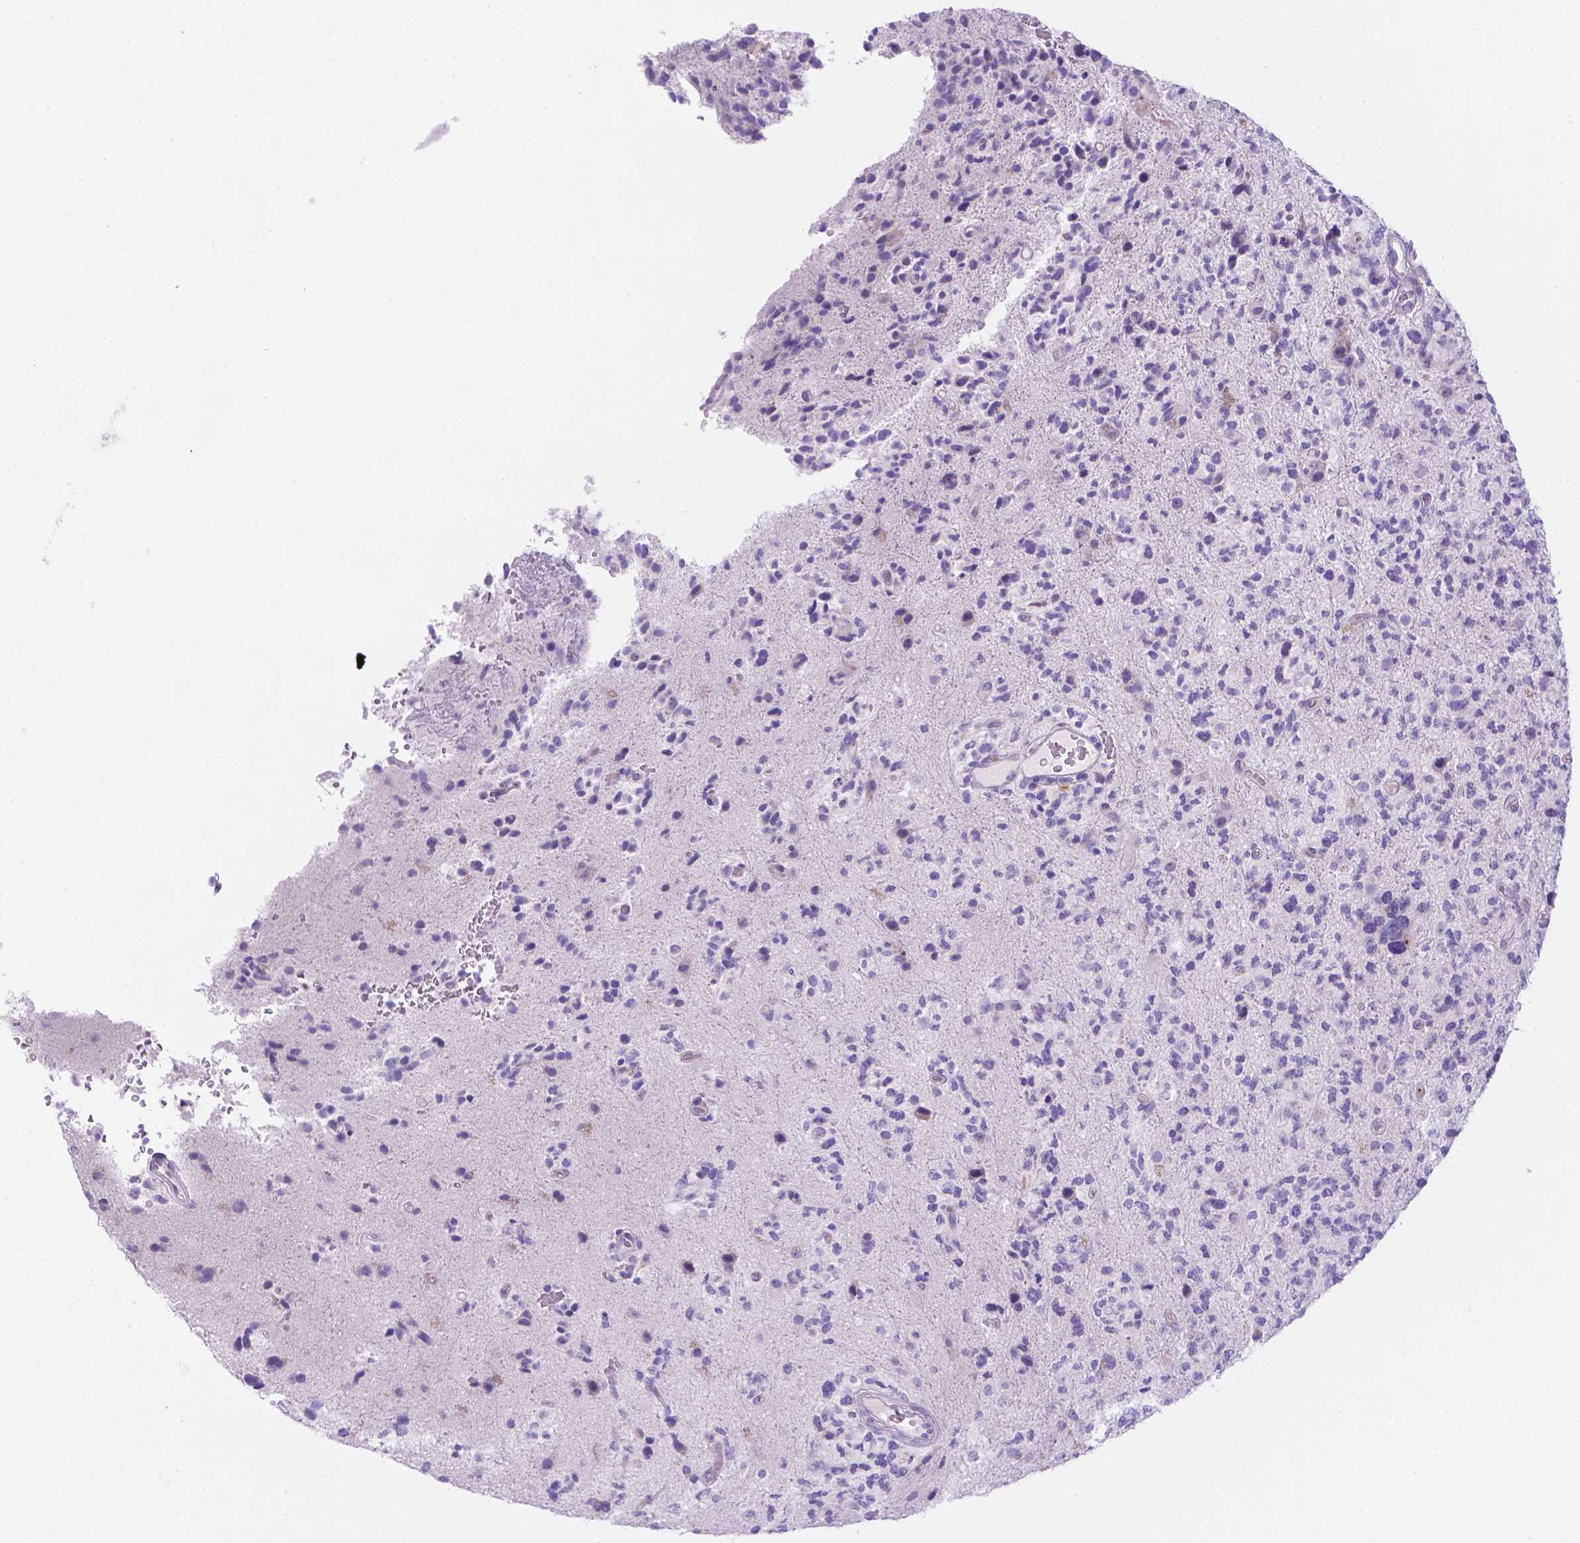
{"staining": {"intensity": "negative", "quantity": "none", "location": "none"}, "tissue": "glioma", "cell_type": "Tumor cells", "image_type": "cancer", "snomed": [{"axis": "morphology", "description": "Glioma, malignant, High grade"}, {"axis": "topography", "description": "Brain"}], "caption": "Tumor cells show no significant protein expression in glioma.", "gene": "MLN", "patient": {"sex": "female", "age": 71}}